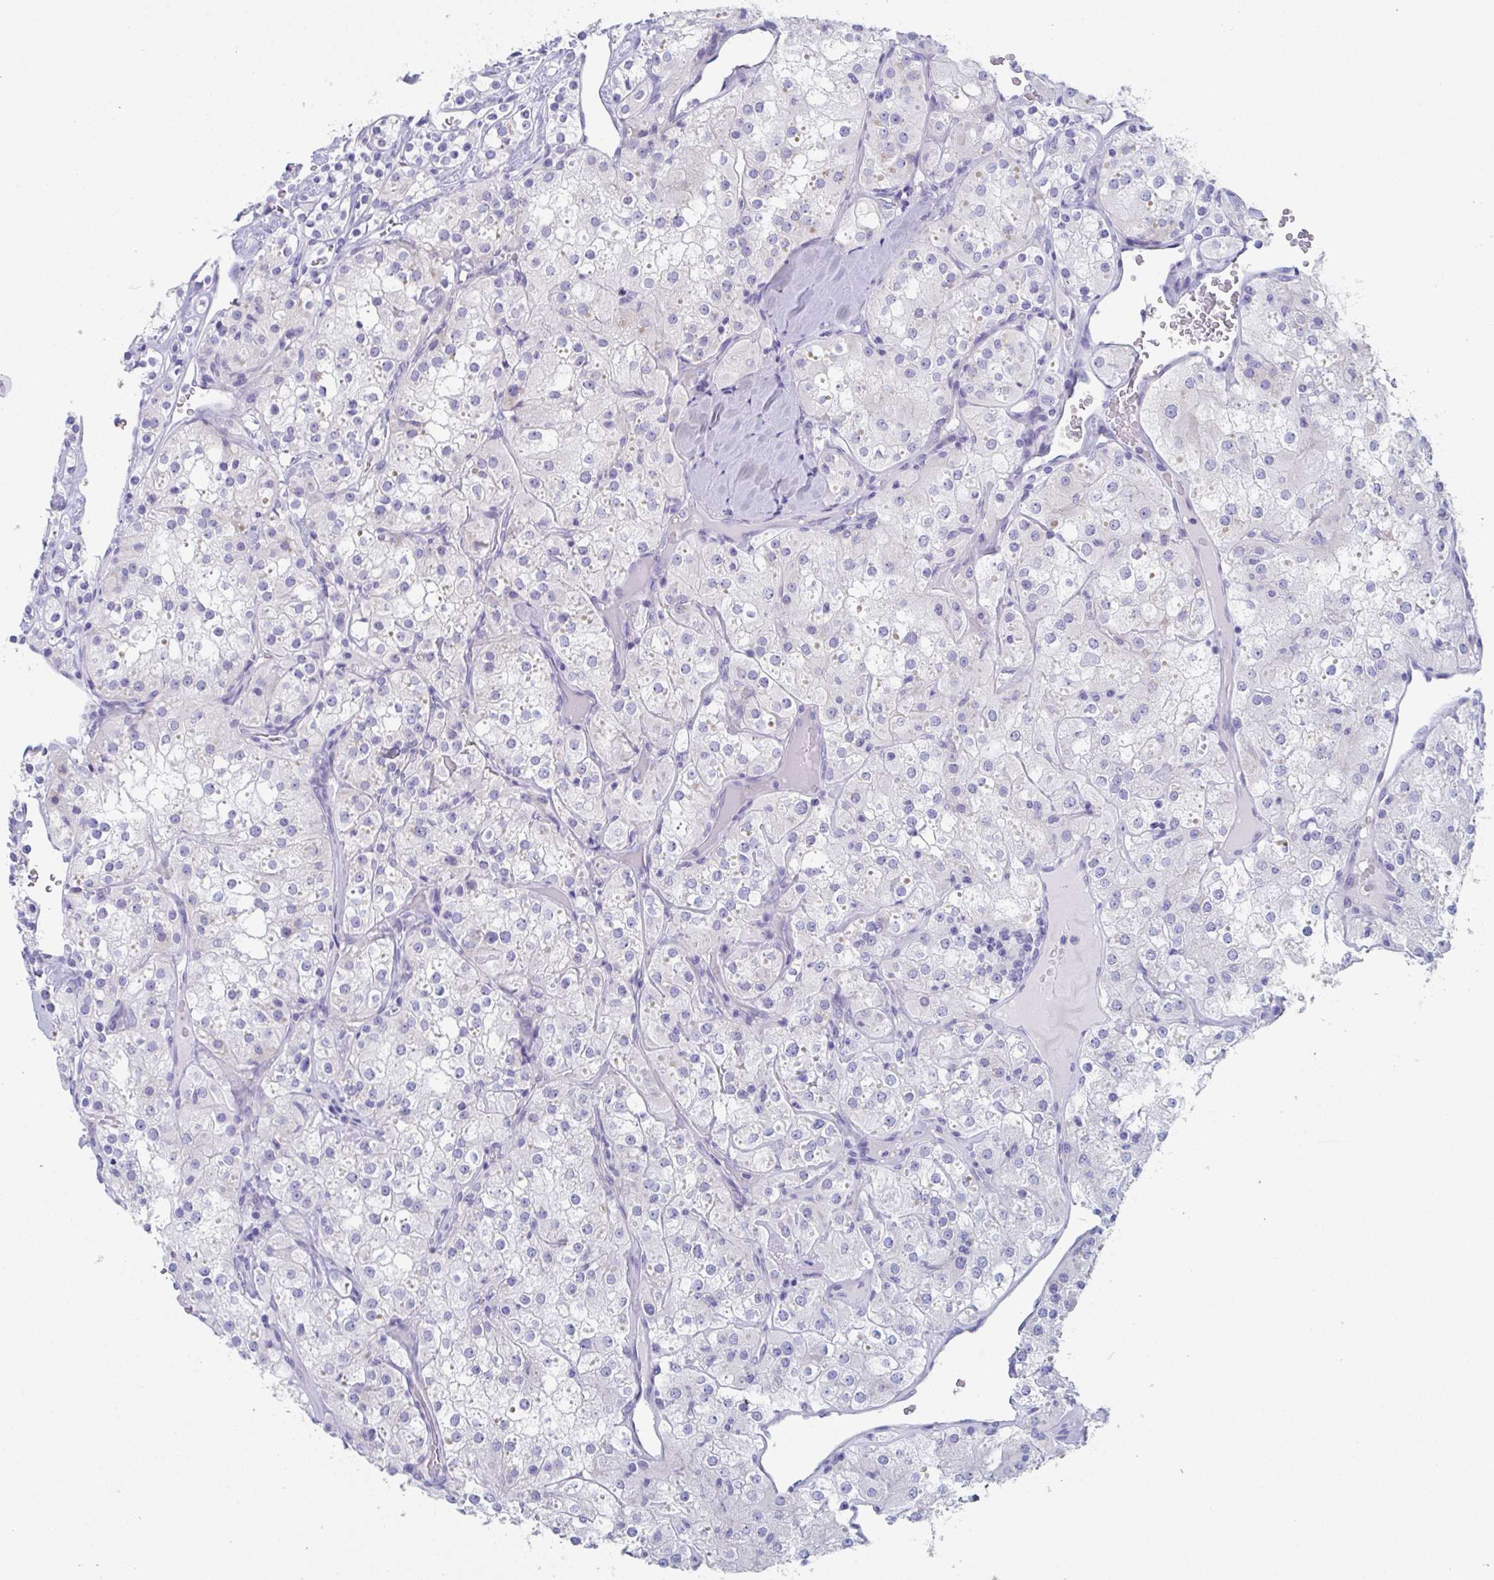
{"staining": {"intensity": "negative", "quantity": "none", "location": "none"}, "tissue": "renal cancer", "cell_type": "Tumor cells", "image_type": "cancer", "snomed": [{"axis": "morphology", "description": "Adenocarcinoma, NOS"}, {"axis": "topography", "description": "Kidney"}], "caption": "DAB (3,3'-diaminobenzidine) immunohistochemical staining of human renal adenocarcinoma demonstrates no significant staining in tumor cells. (IHC, brightfield microscopy, high magnification).", "gene": "ZPBP", "patient": {"sex": "male", "age": 77}}